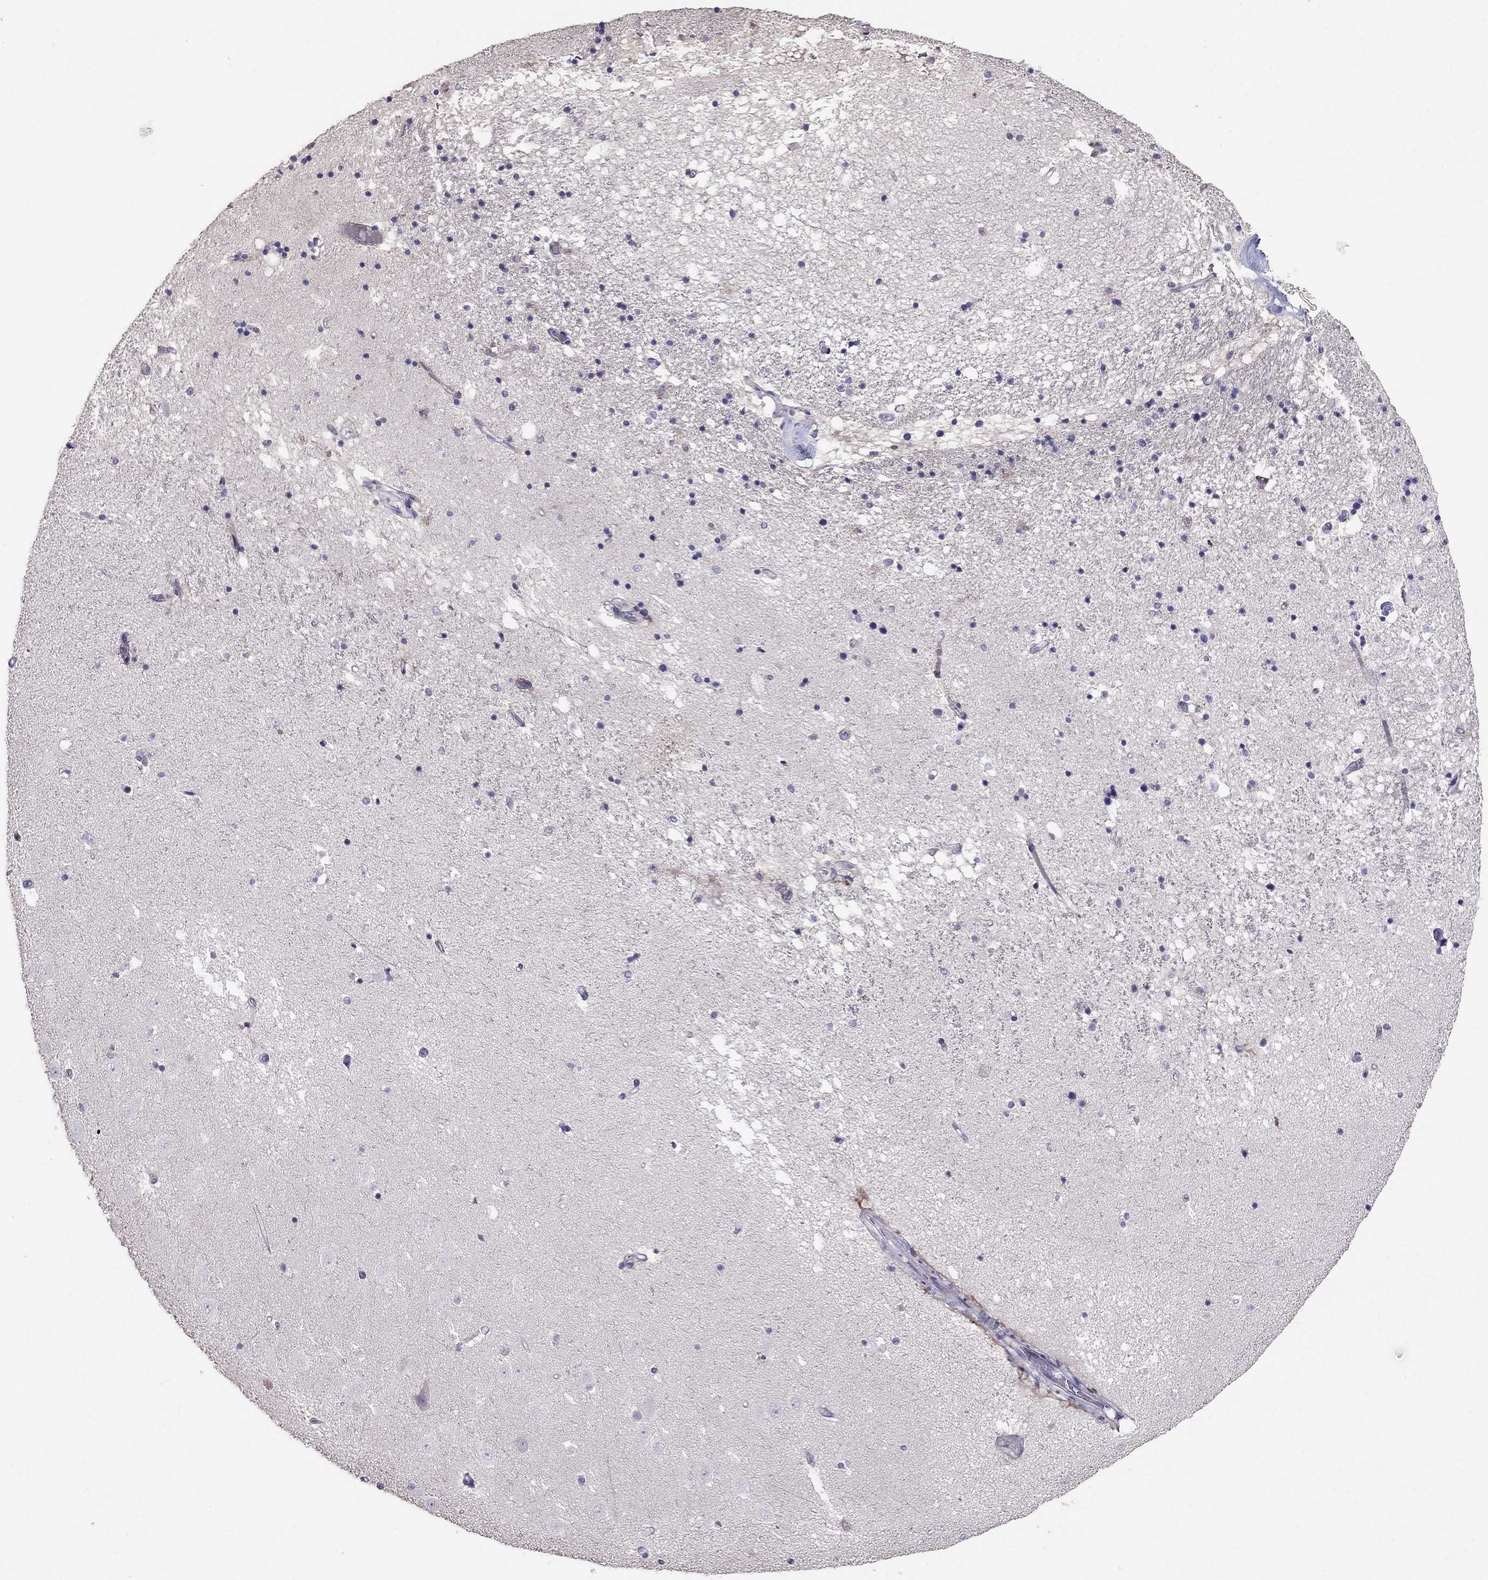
{"staining": {"intensity": "negative", "quantity": "none", "location": "none"}, "tissue": "hippocampus", "cell_type": "Glial cells", "image_type": "normal", "snomed": [{"axis": "morphology", "description": "Normal tissue, NOS"}, {"axis": "topography", "description": "Hippocampus"}], "caption": "This is an IHC photomicrograph of normal hippocampus. There is no positivity in glial cells.", "gene": "MAGEB4", "patient": {"sex": "male", "age": 49}}